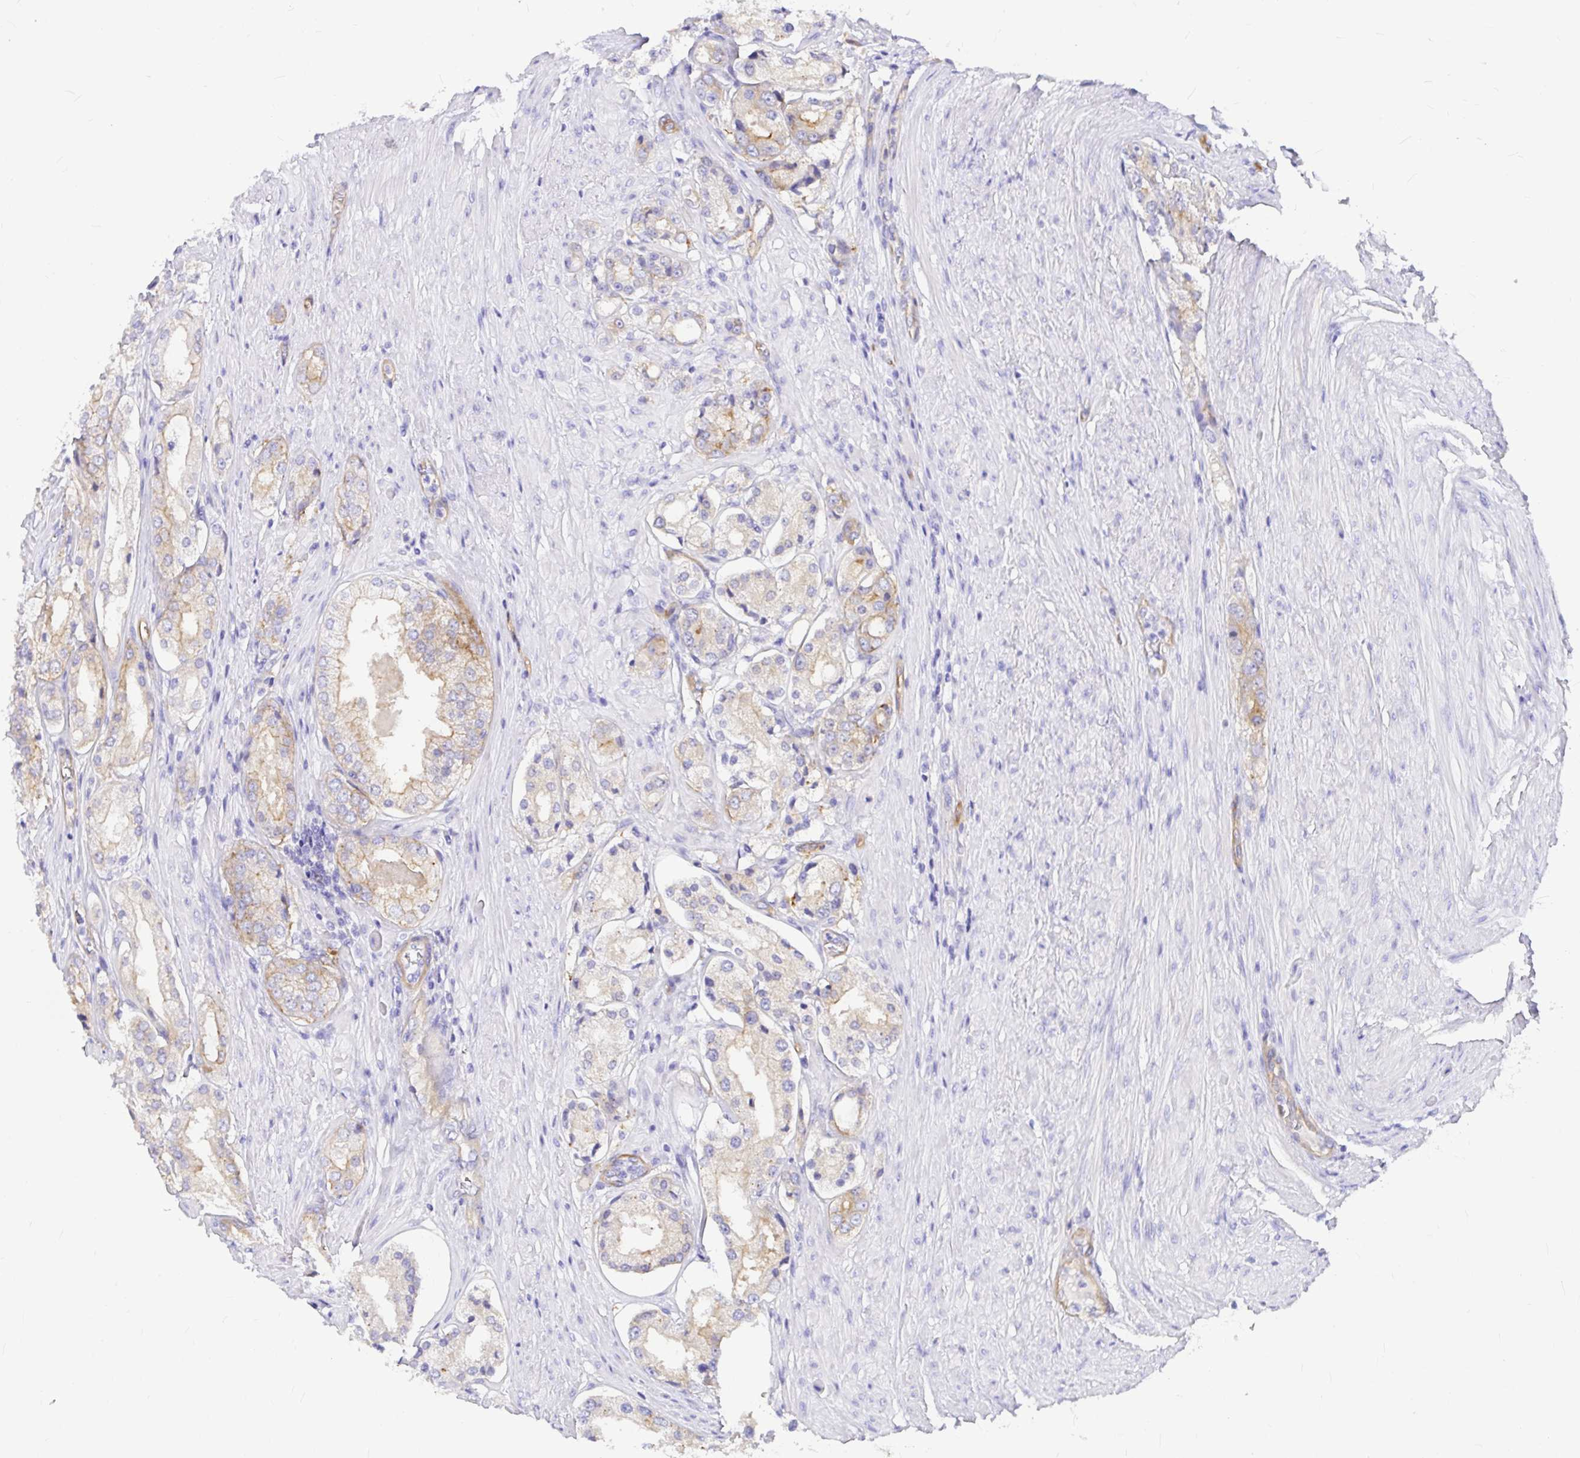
{"staining": {"intensity": "weak", "quantity": "25%-75%", "location": "cytoplasmic/membranous"}, "tissue": "prostate cancer", "cell_type": "Tumor cells", "image_type": "cancer", "snomed": [{"axis": "morphology", "description": "Adenocarcinoma, Low grade"}, {"axis": "topography", "description": "Prostate"}], "caption": "Protein staining exhibits weak cytoplasmic/membranous expression in about 25%-75% of tumor cells in prostate low-grade adenocarcinoma.", "gene": "MYO1B", "patient": {"sex": "male", "age": 68}}